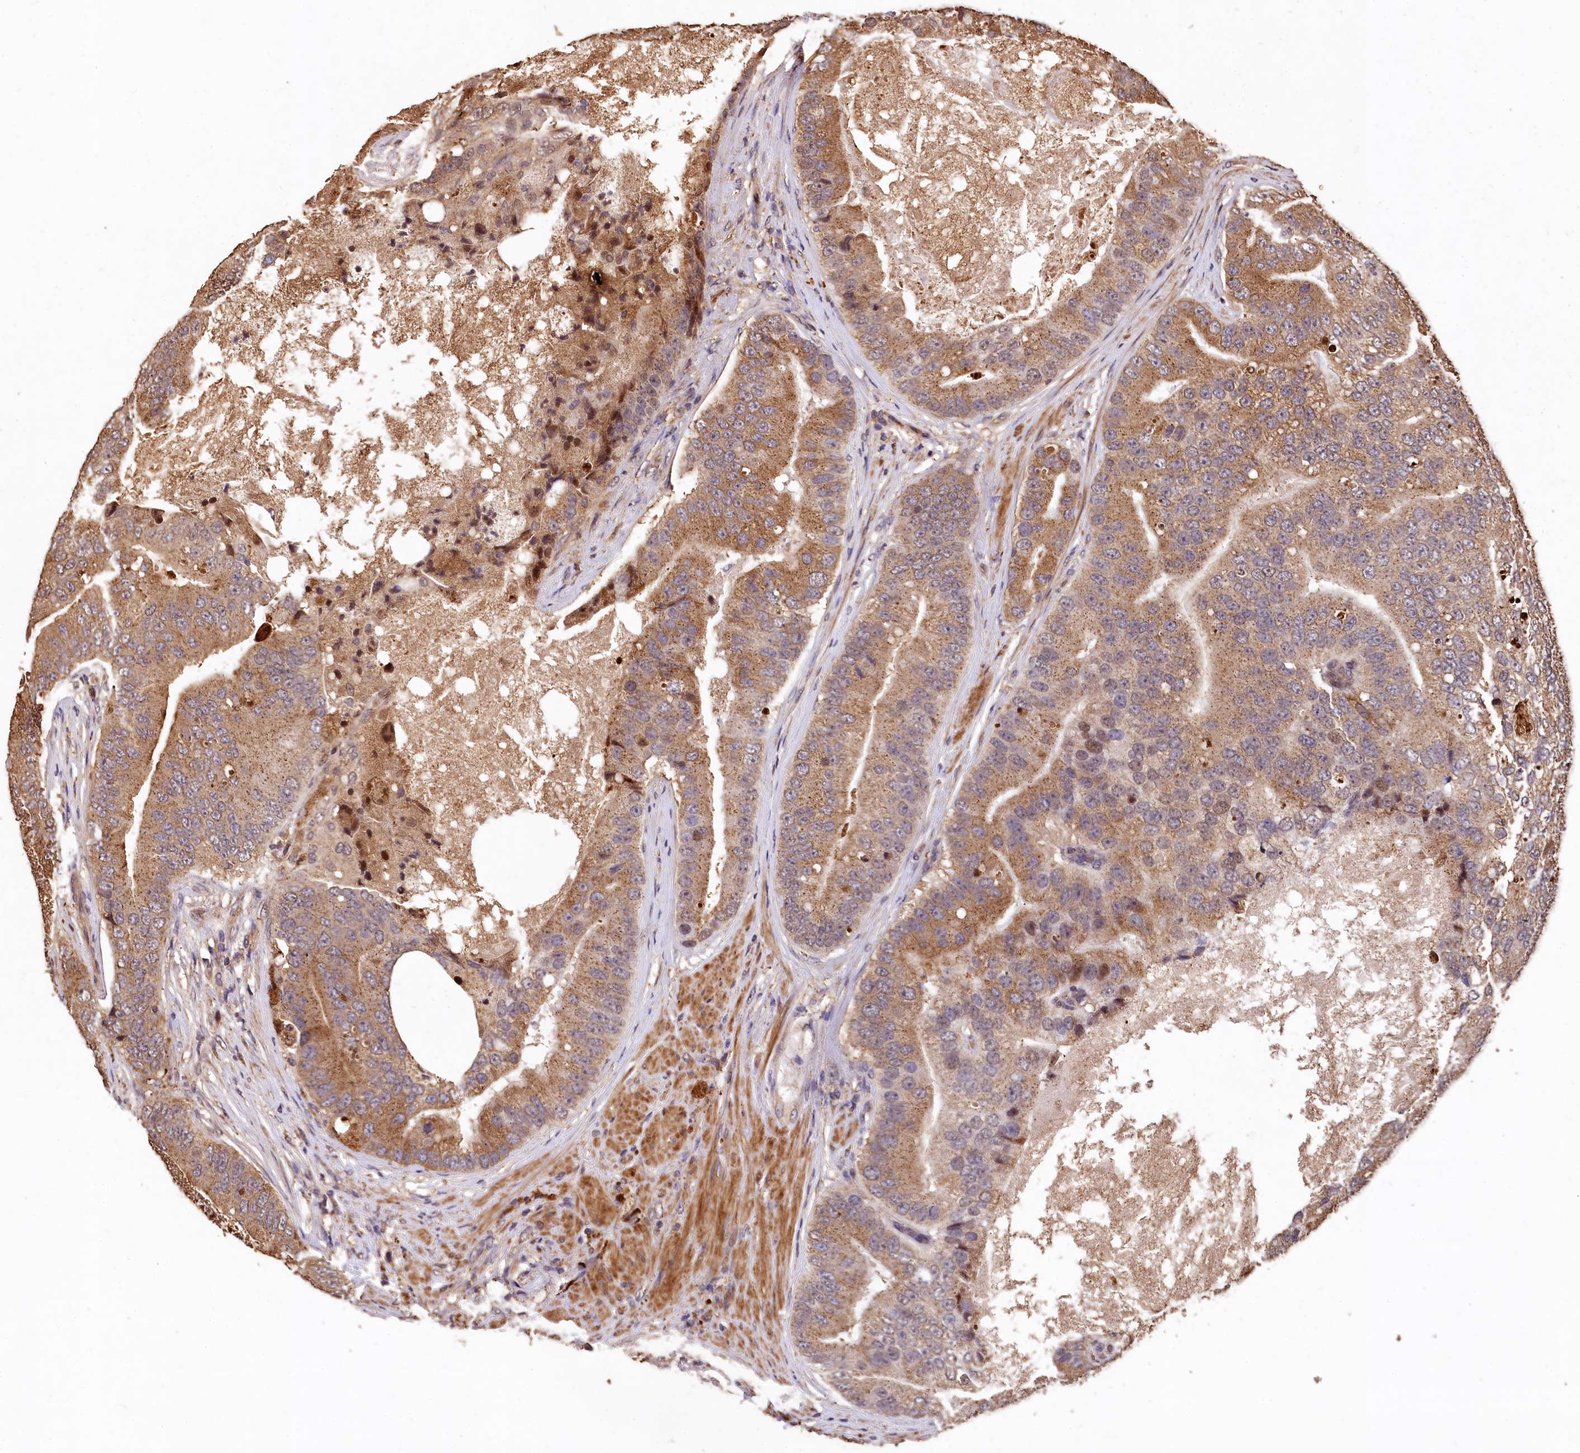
{"staining": {"intensity": "moderate", "quantity": ">75%", "location": "cytoplasmic/membranous"}, "tissue": "prostate cancer", "cell_type": "Tumor cells", "image_type": "cancer", "snomed": [{"axis": "morphology", "description": "Adenocarcinoma, High grade"}, {"axis": "topography", "description": "Prostate"}], "caption": "Immunohistochemistry micrograph of neoplastic tissue: prostate adenocarcinoma (high-grade) stained using immunohistochemistry (IHC) reveals medium levels of moderate protein expression localized specifically in the cytoplasmic/membranous of tumor cells, appearing as a cytoplasmic/membranous brown color.", "gene": "LSM4", "patient": {"sex": "male", "age": 70}}